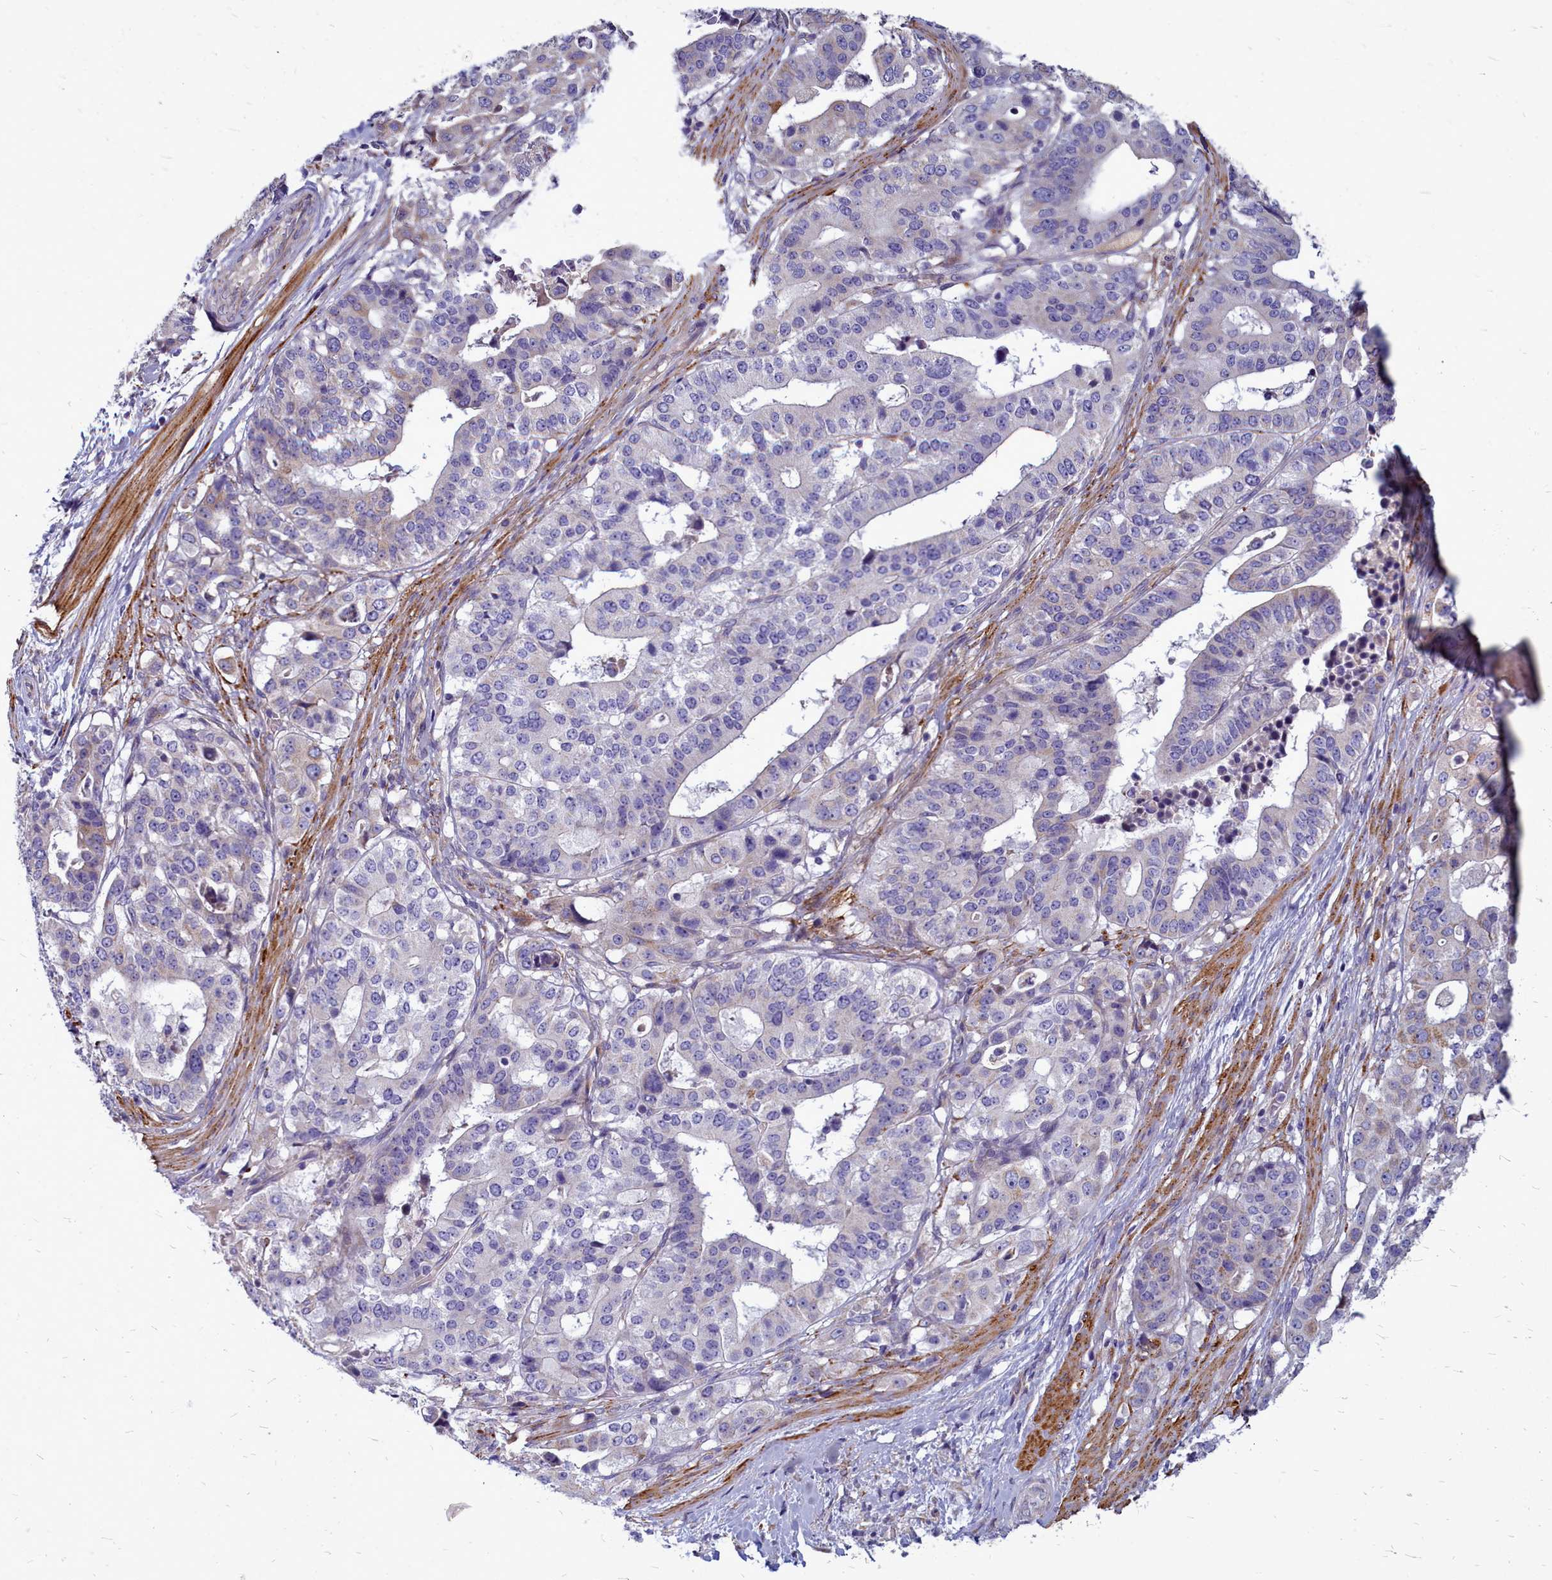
{"staining": {"intensity": "negative", "quantity": "none", "location": "none"}, "tissue": "stomach cancer", "cell_type": "Tumor cells", "image_type": "cancer", "snomed": [{"axis": "morphology", "description": "Adenocarcinoma, NOS"}, {"axis": "topography", "description": "Stomach"}], "caption": "Stomach cancer was stained to show a protein in brown. There is no significant staining in tumor cells. Brightfield microscopy of IHC stained with DAB (brown) and hematoxylin (blue), captured at high magnification.", "gene": "SMPD4", "patient": {"sex": "male", "age": 48}}